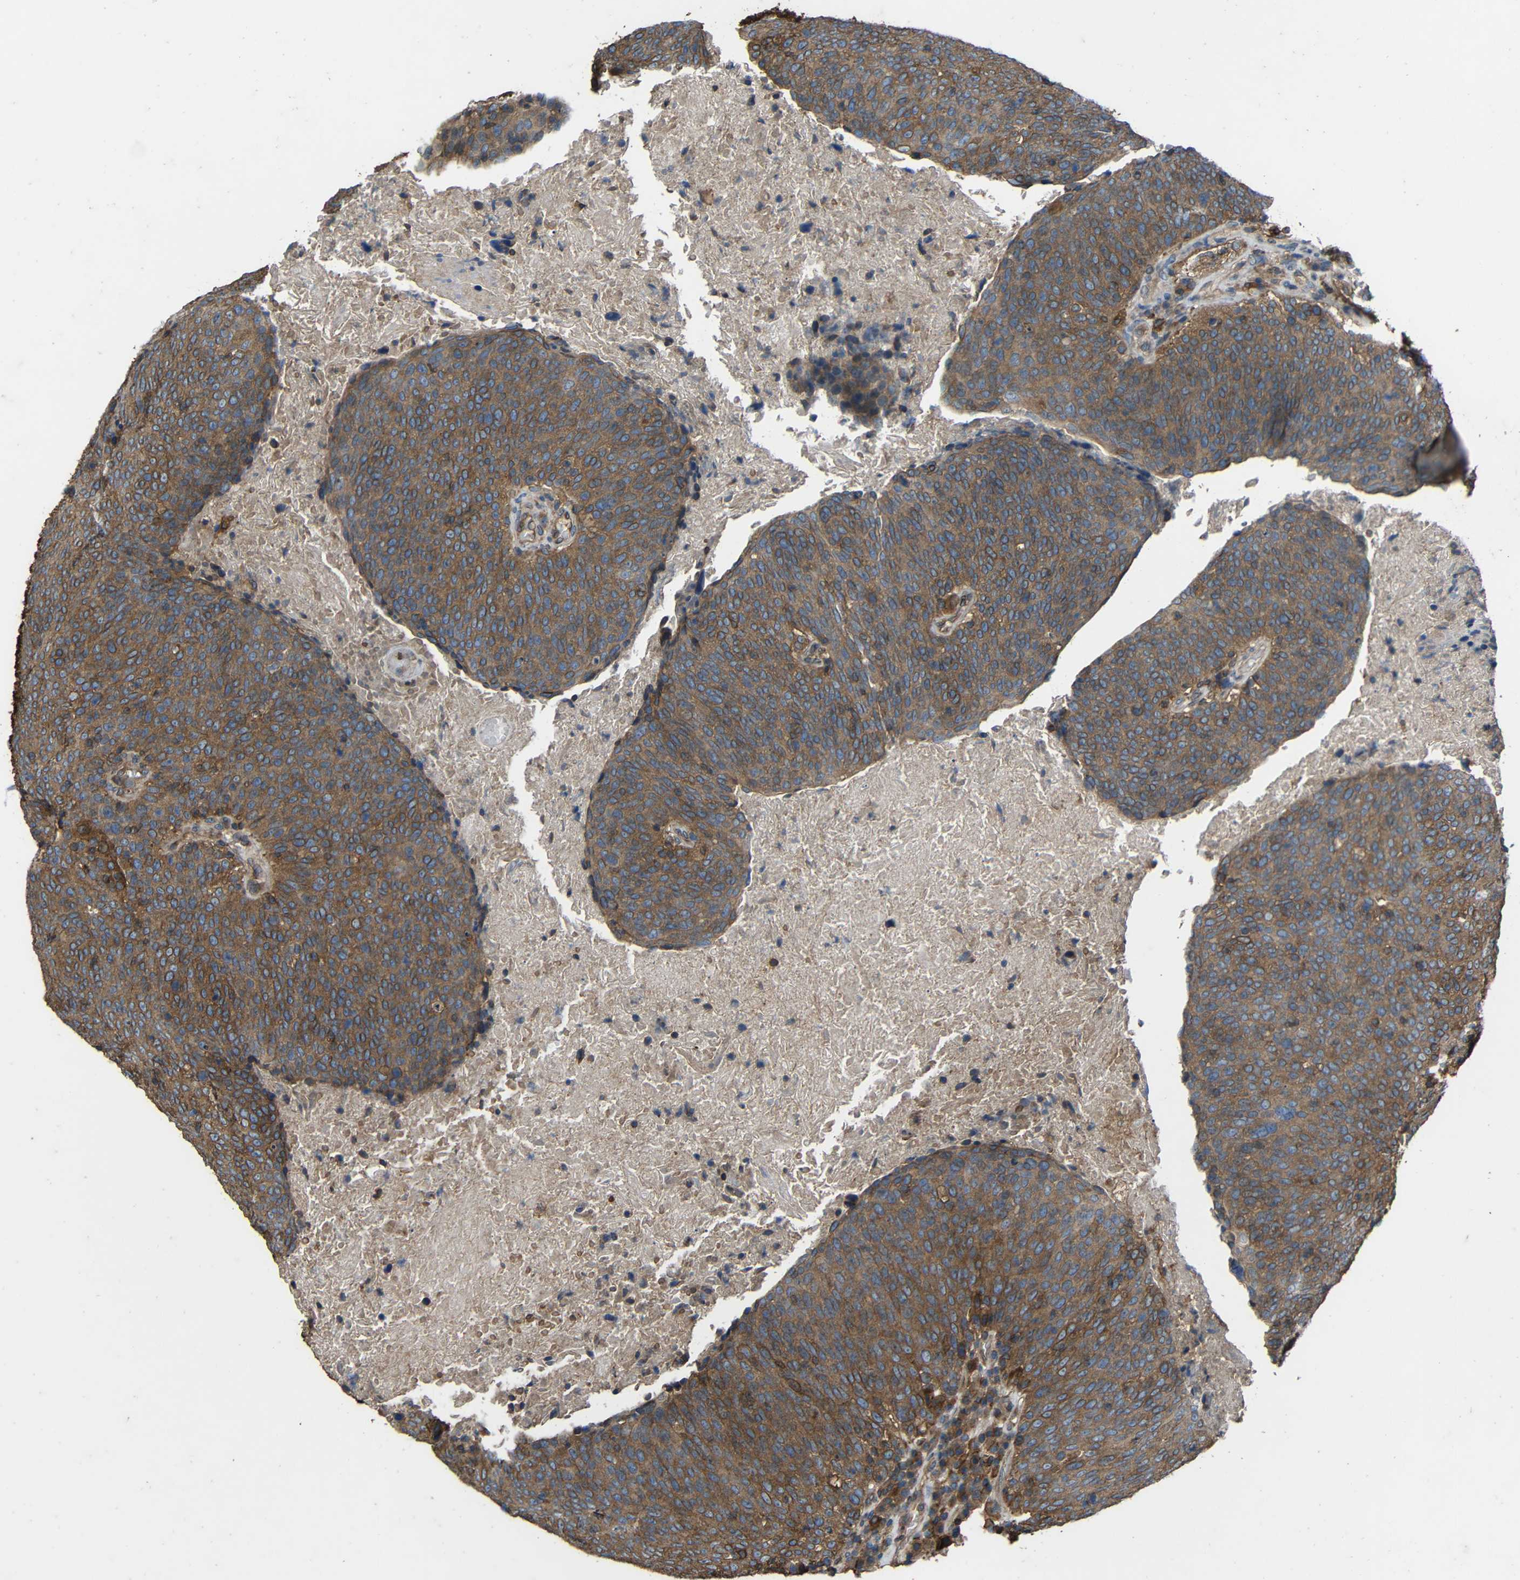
{"staining": {"intensity": "moderate", "quantity": ">75%", "location": "cytoplasmic/membranous"}, "tissue": "head and neck cancer", "cell_type": "Tumor cells", "image_type": "cancer", "snomed": [{"axis": "morphology", "description": "Squamous cell carcinoma, NOS"}, {"axis": "morphology", "description": "Squamous cell carcinoma, metastatic, NOS"}, {"axis": "topography", "description": "Lymph node"}, {"axis": "topography", "description": "Head-Neck"}], "caption": "Protein analysis of head and neck squamous cell carcinoma tissue reveals moderate cytoplasmic/membranous expression in about >75% of tumor cells.", "gene": "TREM2", "patient": {"sex": "male", "age": 62}}